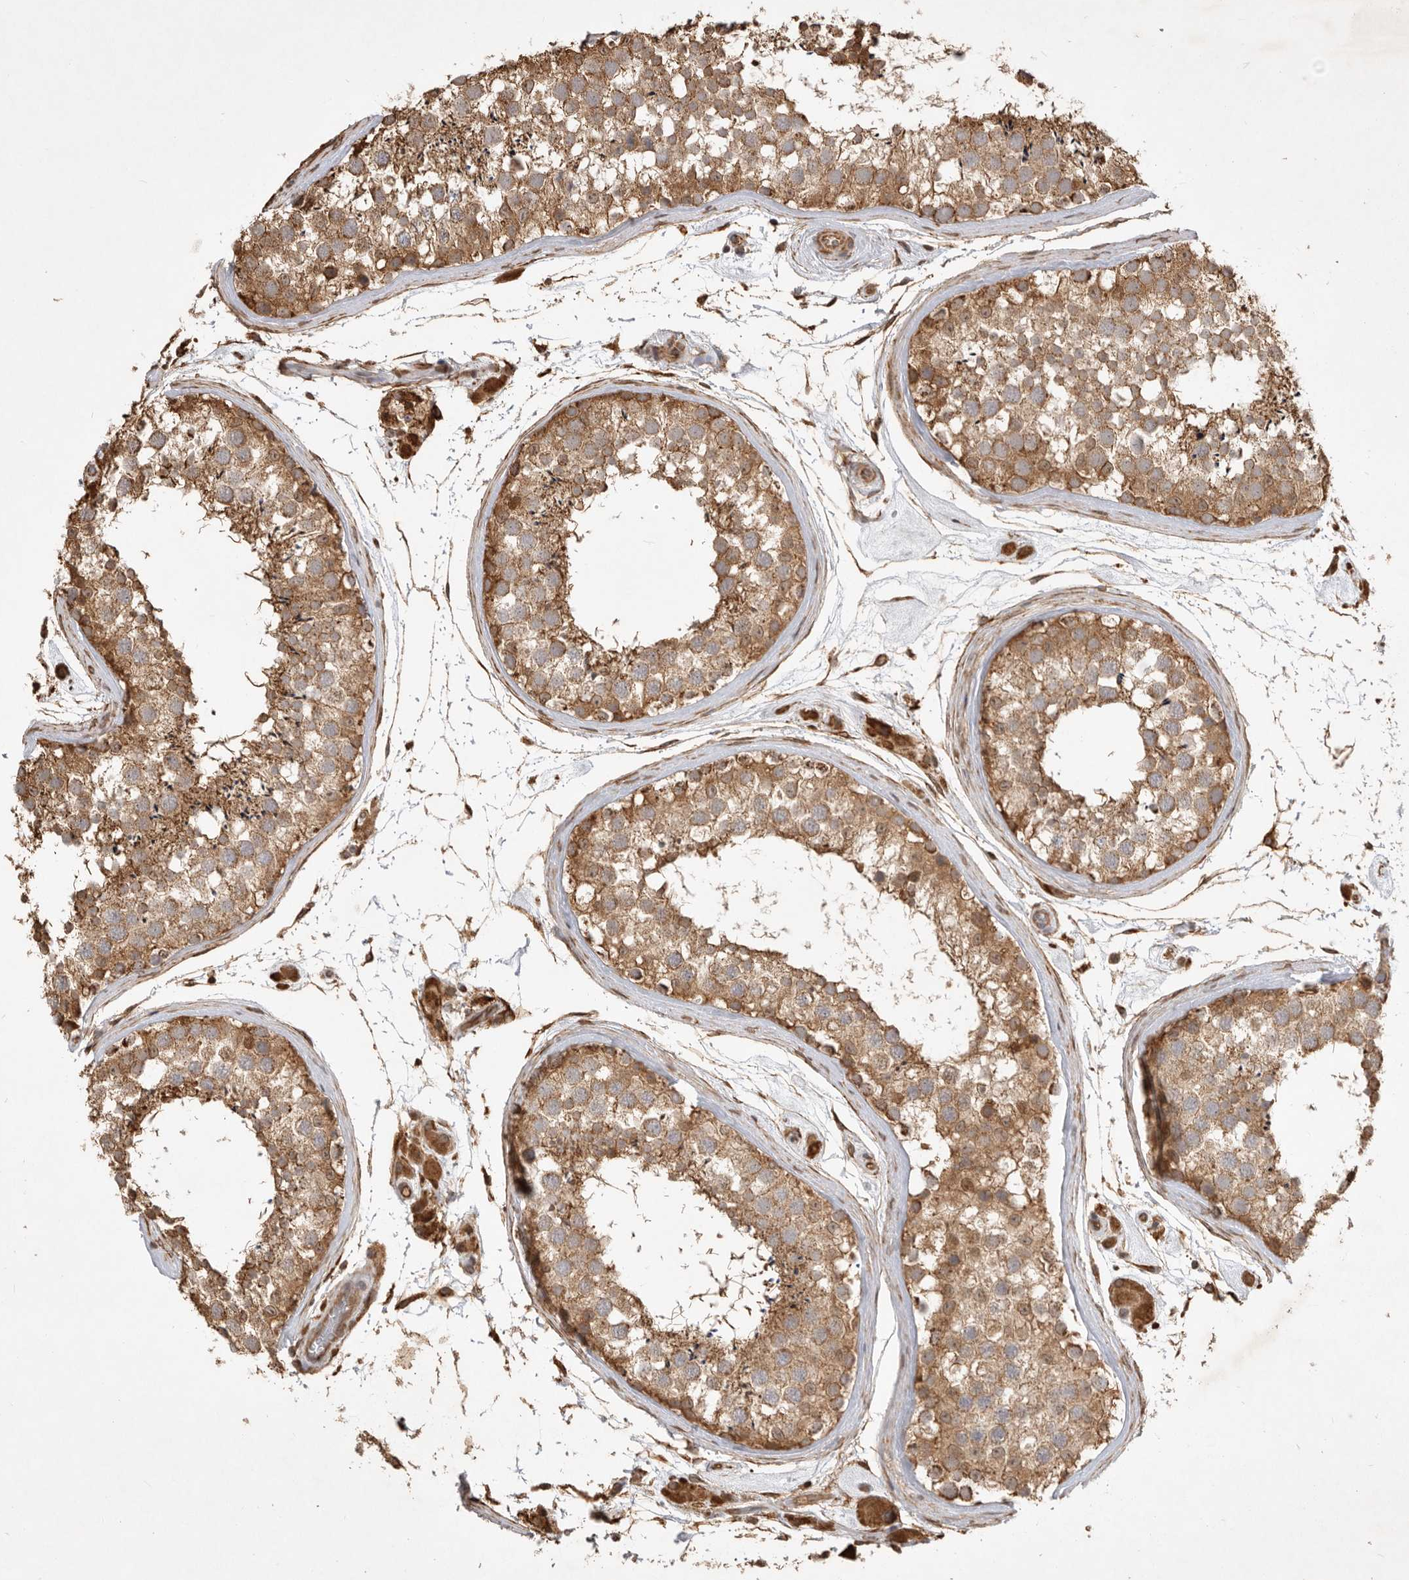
{"staining": {"intensity": "moderate", "quantity": ">75%", "location": "cytoplasmic/membranous"}, "tissue": "testis", "cell_type": "Cells in seminiferous ducts", "image_type": "normal", "snomed": [{"axis": "morphology", "description": "Normal tissue, NOS"}, {"axis": "topography", "description": "Testis"}], "caption": "IHC micrograph of unremarkable human testis stained for a protein (brown), which displays medium levels of moderate cytoplasmic/membranous expression in approximately >75% of cells in seminiferous ducts.", "gene": "DPH7", "patient": {"sex": "male", "age": 46}}